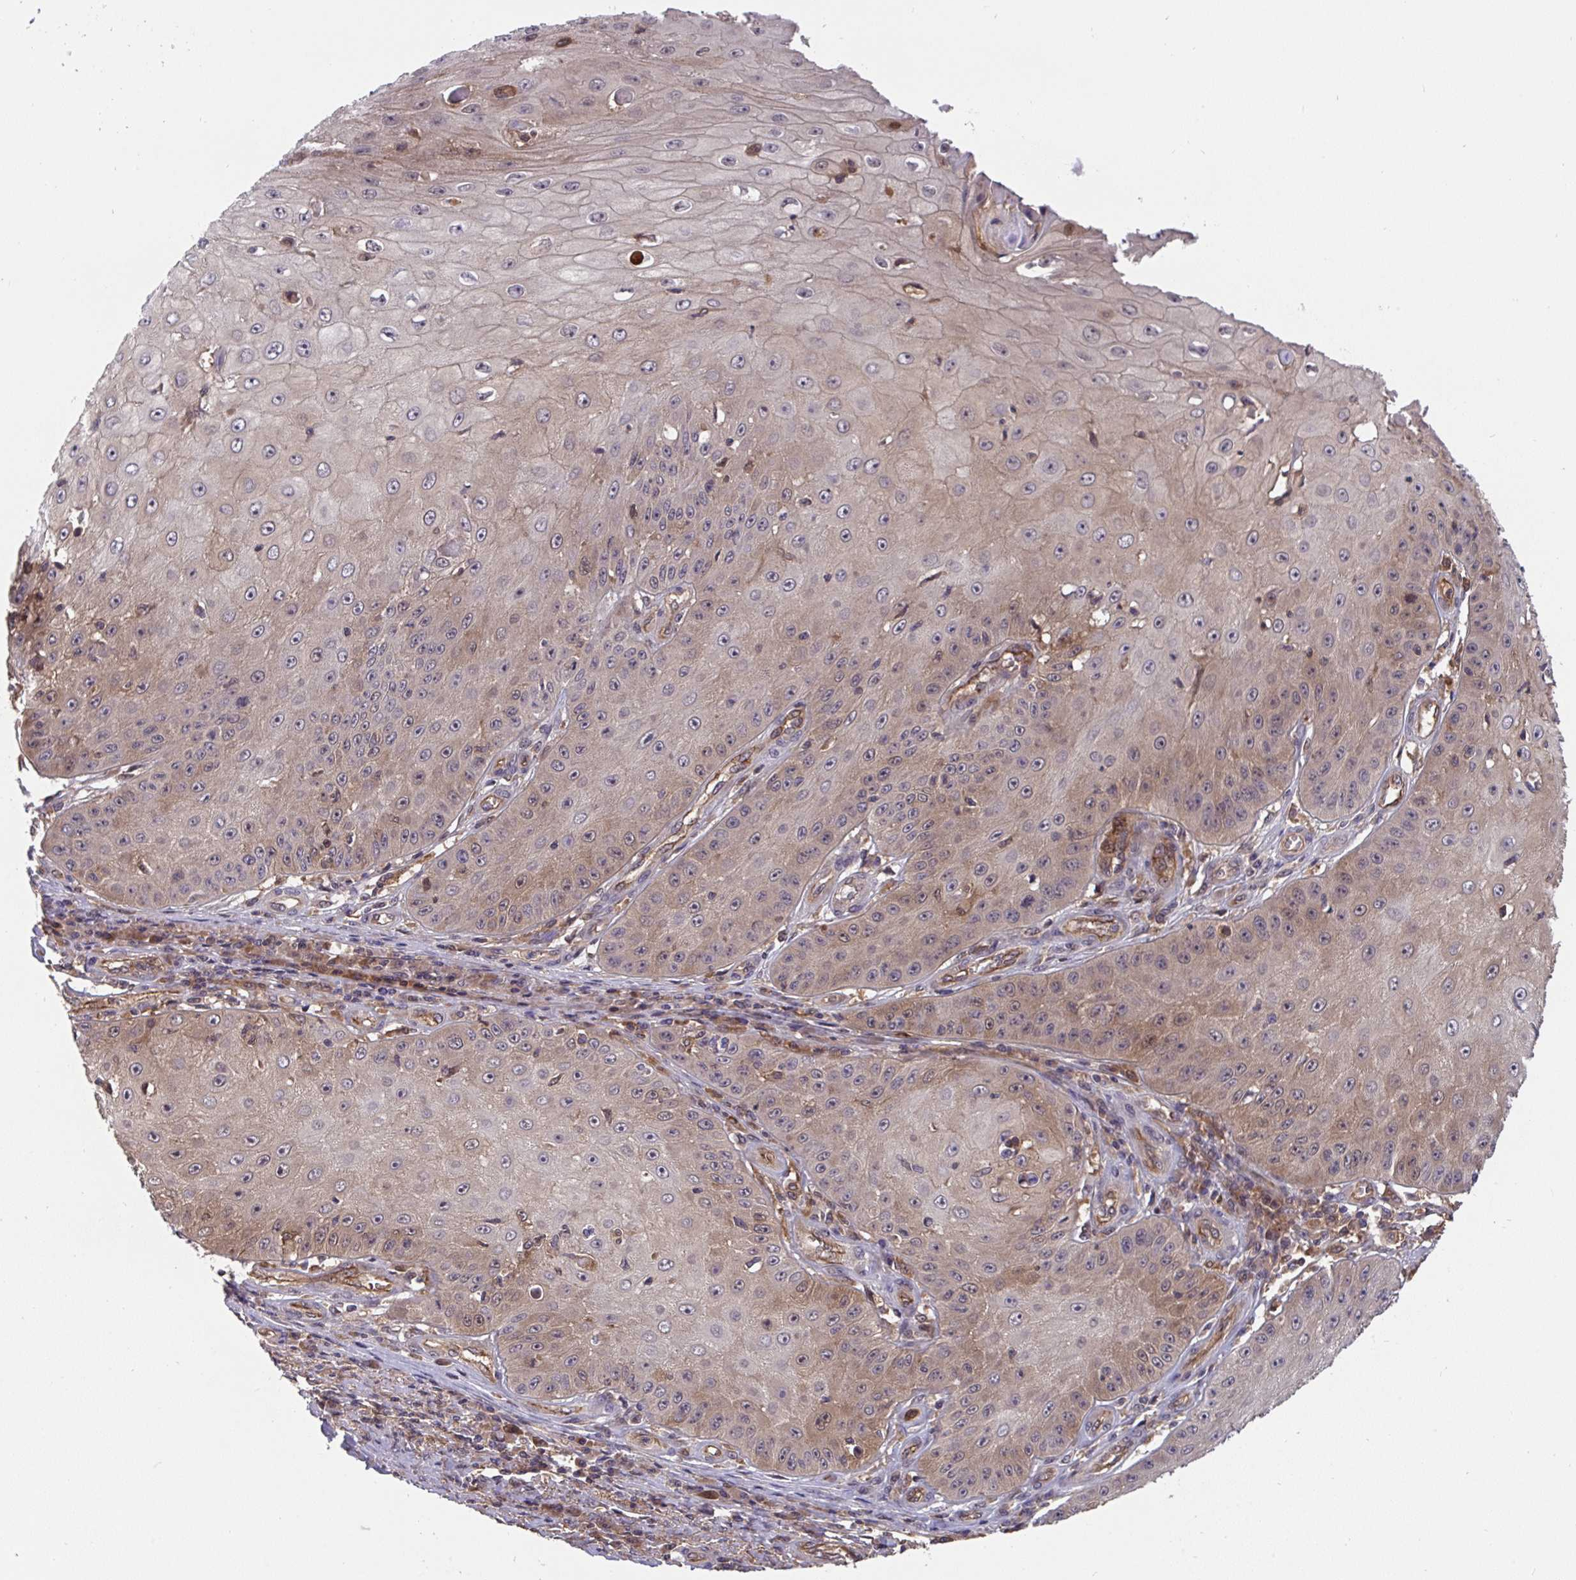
{"staining": {"intensity": "weak", "quantity": "25%-75%", "location": "cytoplasmic/membranous,nuclear"}, "tissue": "skin cancer", "cell_type": "Tumor cells", "image_type": "cancer", "snomed": [{"axis": "morphology", "description": "Squamous cell carcinoma, NOS"}, {"axis": "topography", "description": "Skin"}], "caption": "The image shows a brown stain indicating the presence of a protein in the cytoplasmic/membranous and nuclear of tumor cells in skin cancer (squamous cell carcinoma).", "gene": "TIGAR", "patient": {"sex": "male", "age": 70}}